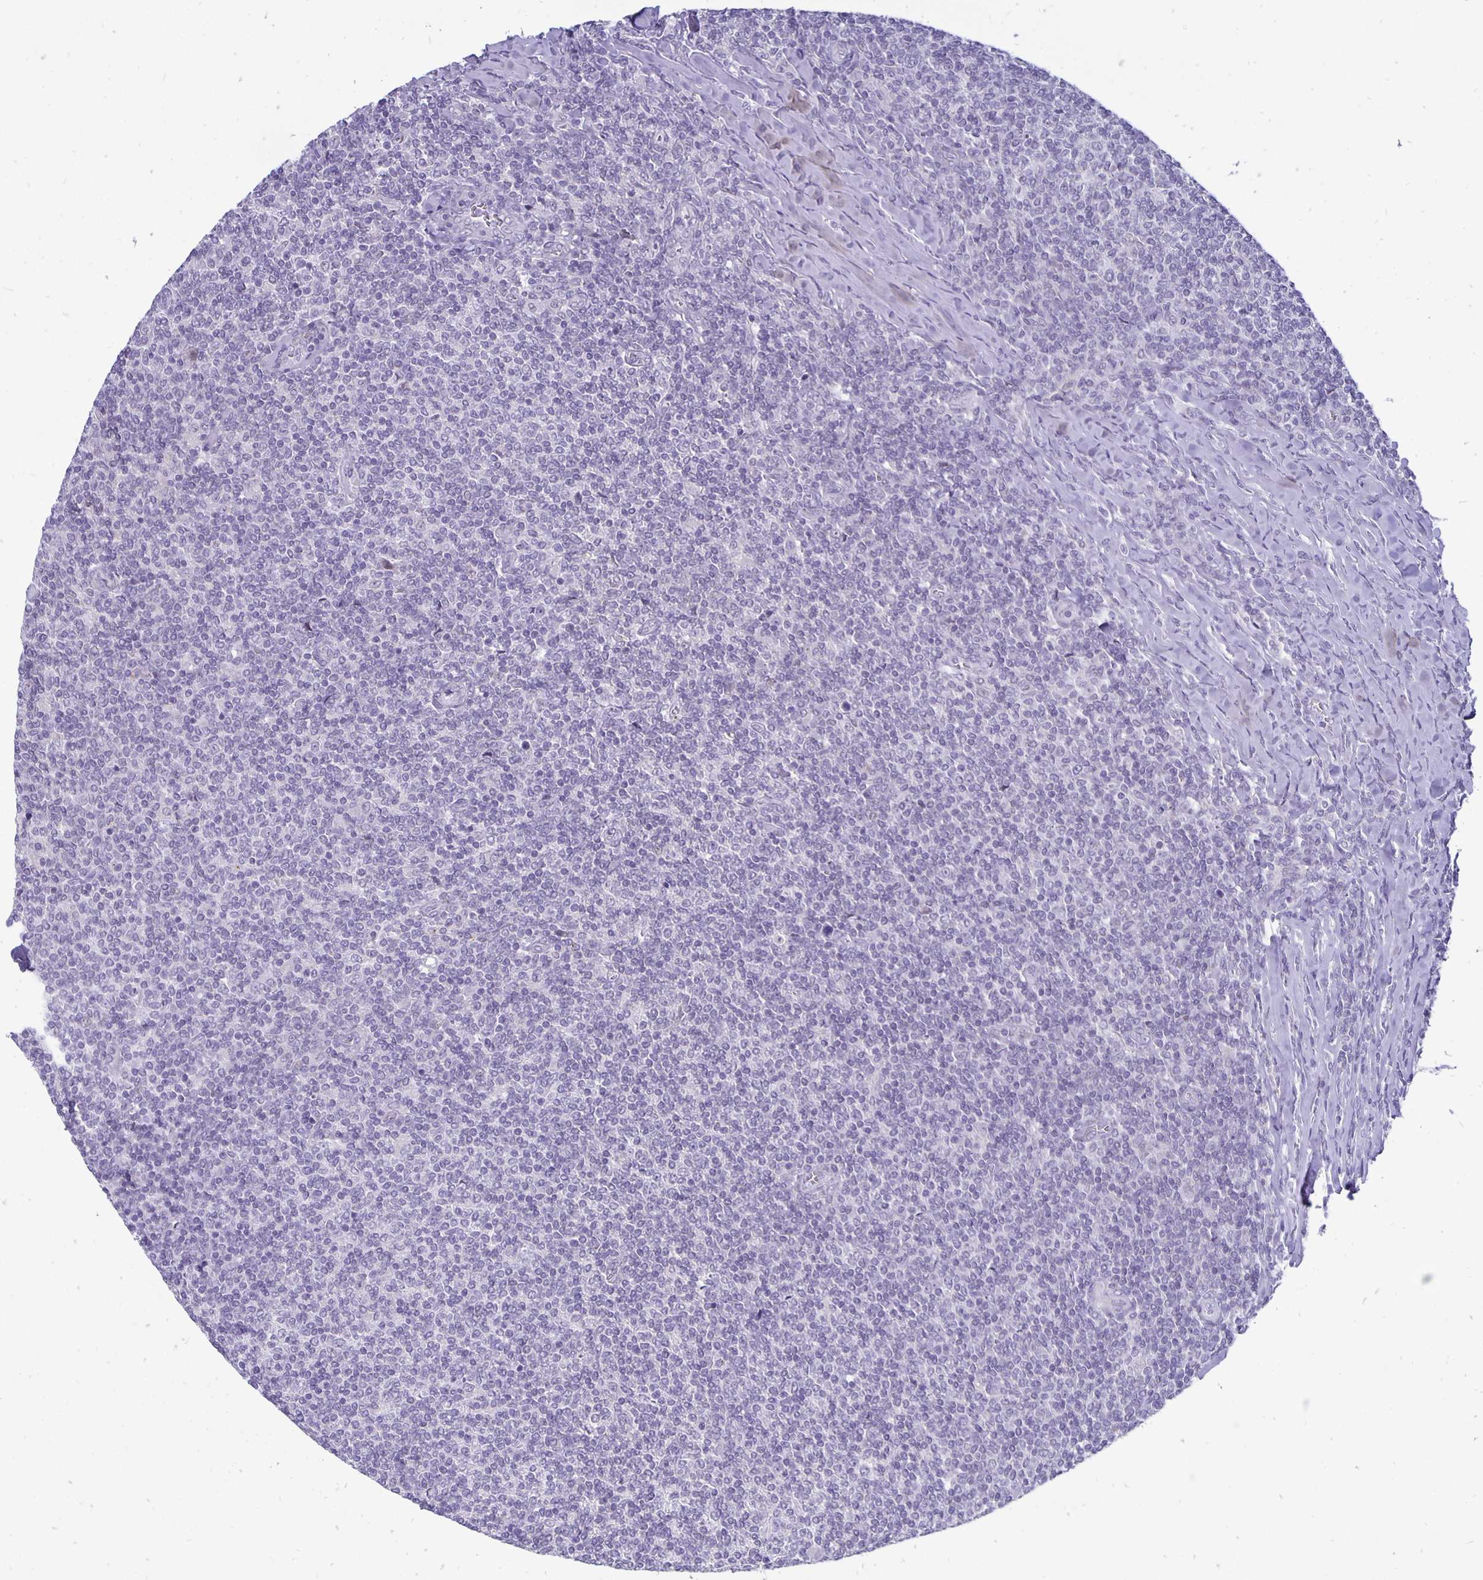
{"staining": {"intensity": "negative", "quantity": "none", "location": "none"}, "tissue": "lymphoma", "cell_type": "Tumor cells", "image_type": "cancer", "snomed": [{"axis": "morphology", "description": "Malignant lymphoma, non-Hodgkin's type, Low grade"}, {"axis": "topography", "description": "Lymph node"}], "caption": "The histopathology image demonstrates no staining of tumor cells in lymphoma.", "gene": "ERBB2", "patient": {"sex": "male", "age": 52}}